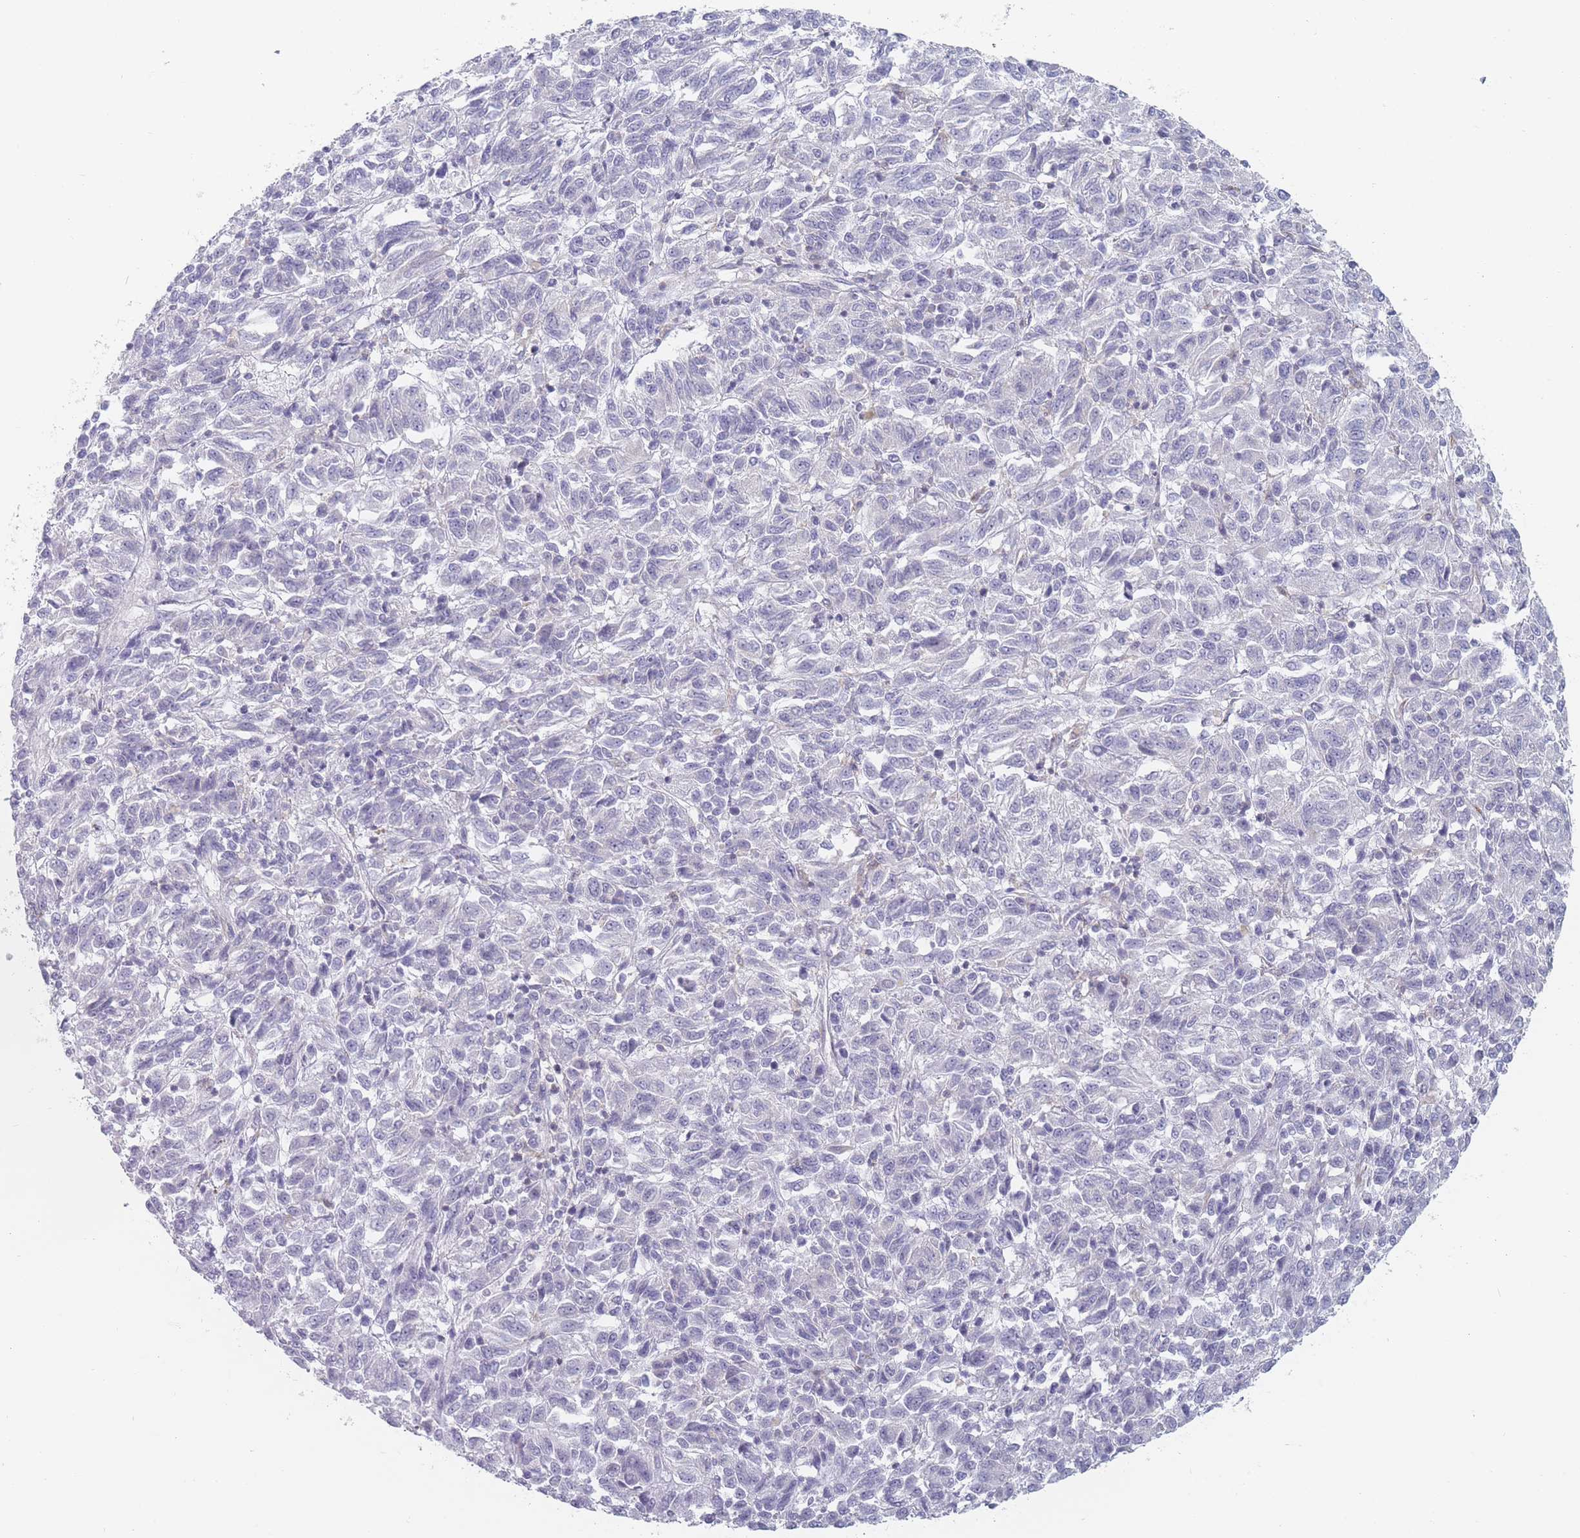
{"staining": {"intensity": "negative", "quantity": "none", "location": "none"}, "tissue": "melanoma", "cell_type": "Tumor cells", "image_type": "cancer", "snomed": [{"axis": "morphology", "description": "Malignant melanoma, Metastatic site"}, {"axis": "topography", "description": "Lung"}], "caption": "Immunohistochemistry image of neoplastic tissue: melanoma stained with DAB (3,3'-diaminobenzidine) displays no significant protein staining in tumor cells.", "gene": "MAP1S", "patient": {"sex": "male", "age": 64}}